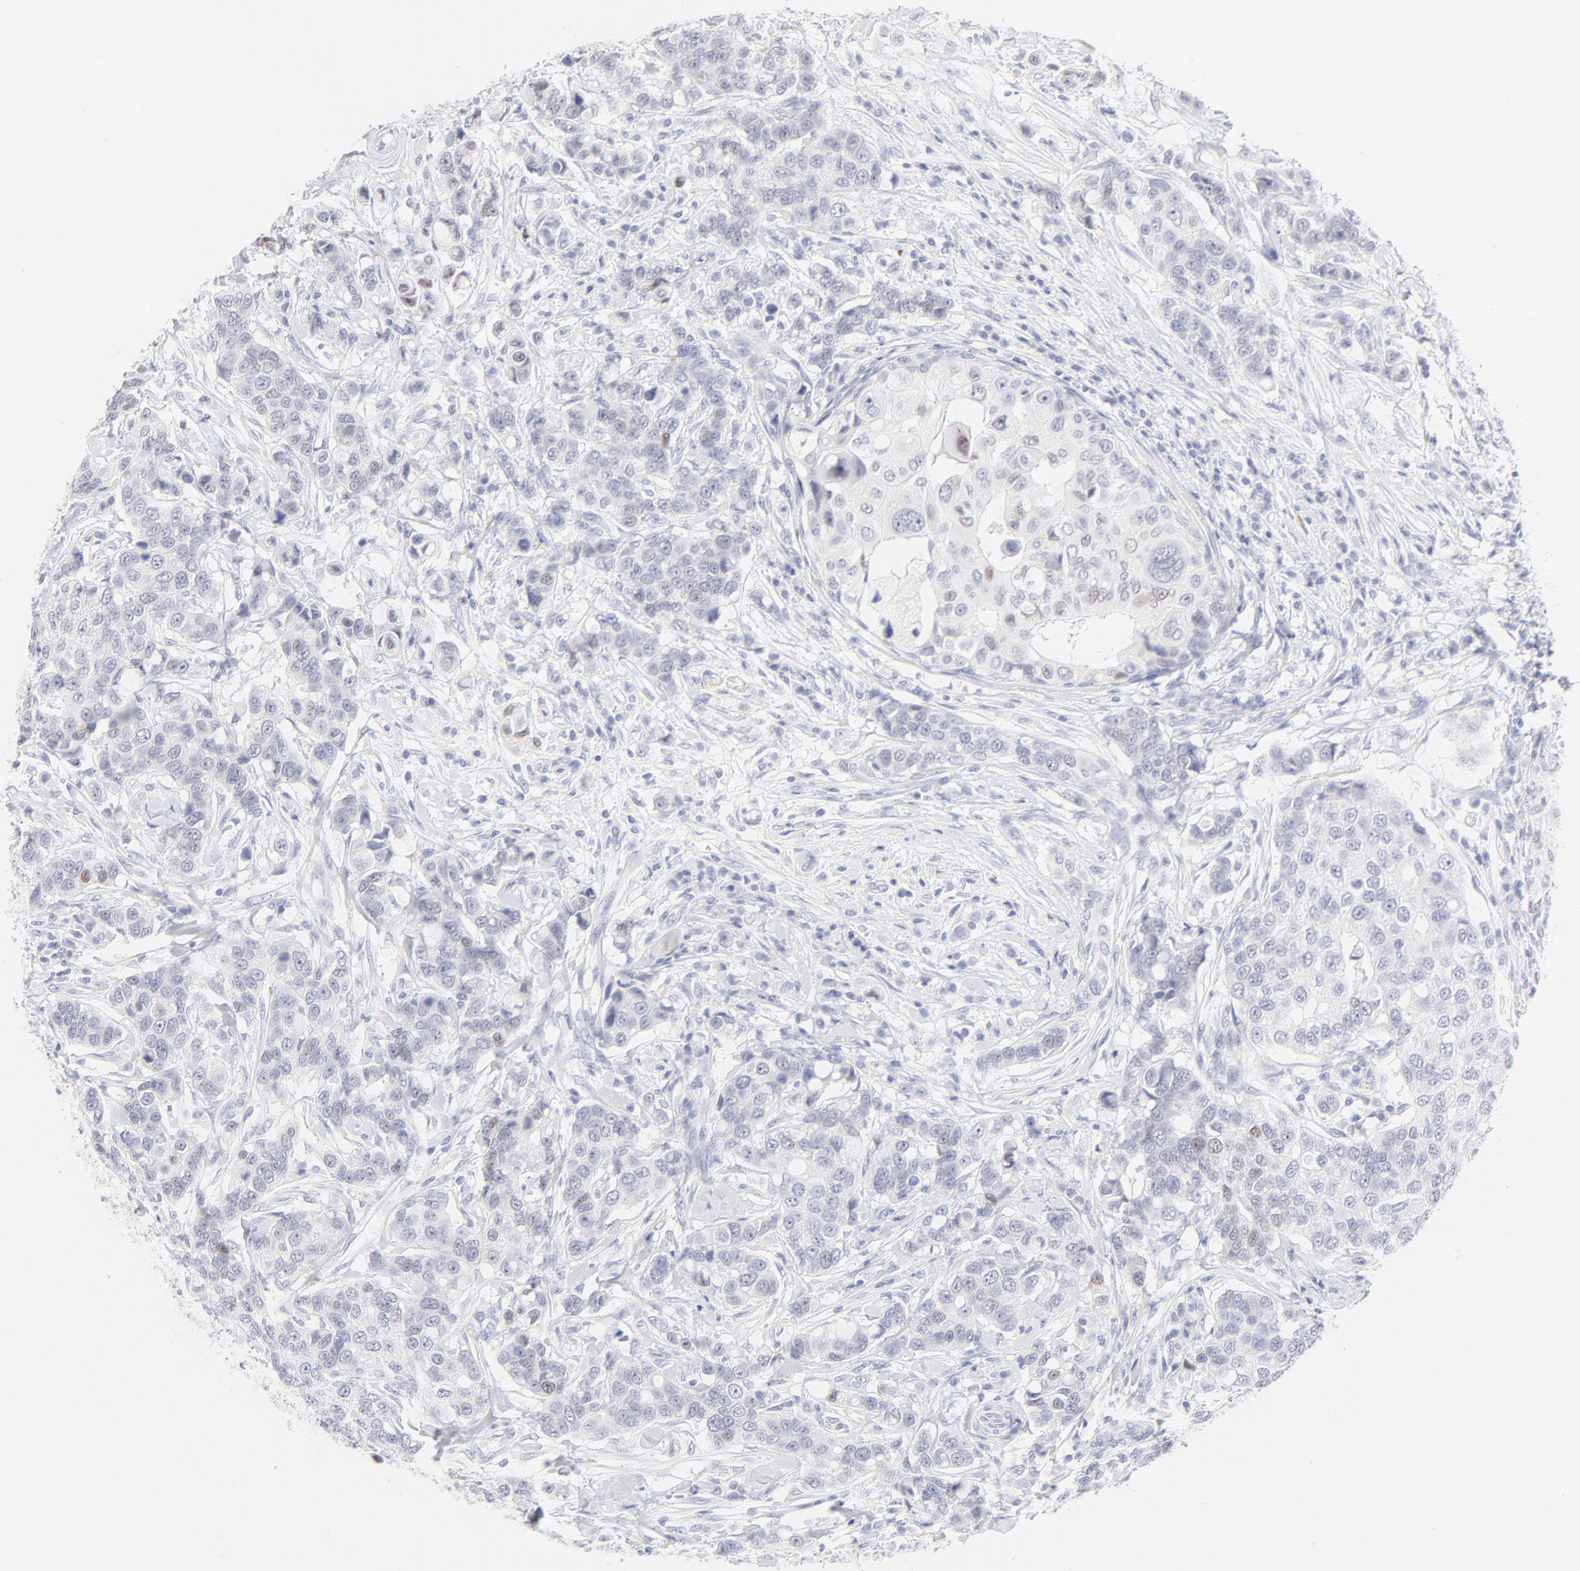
{"staining": {"intensity": "weak", "quantity": "<25%", "location": "nuclear"}, "tissue": "breast cancer", "cell_type": "Tumor cells", "image_type": "cancer", "snomed": [{"axis": "morphology", "description": "Duct carcinoma"}, {"axis": "topography", "description": "Breast"}], "caption": "High power microscopy histopathology image of an immunohistochemistry (IHC) photomicrograph of breast cancer, revealing no significant positivity in tumor cells.", "gene": "ELF3", "patient": {"sex": "female", "age": 27}}